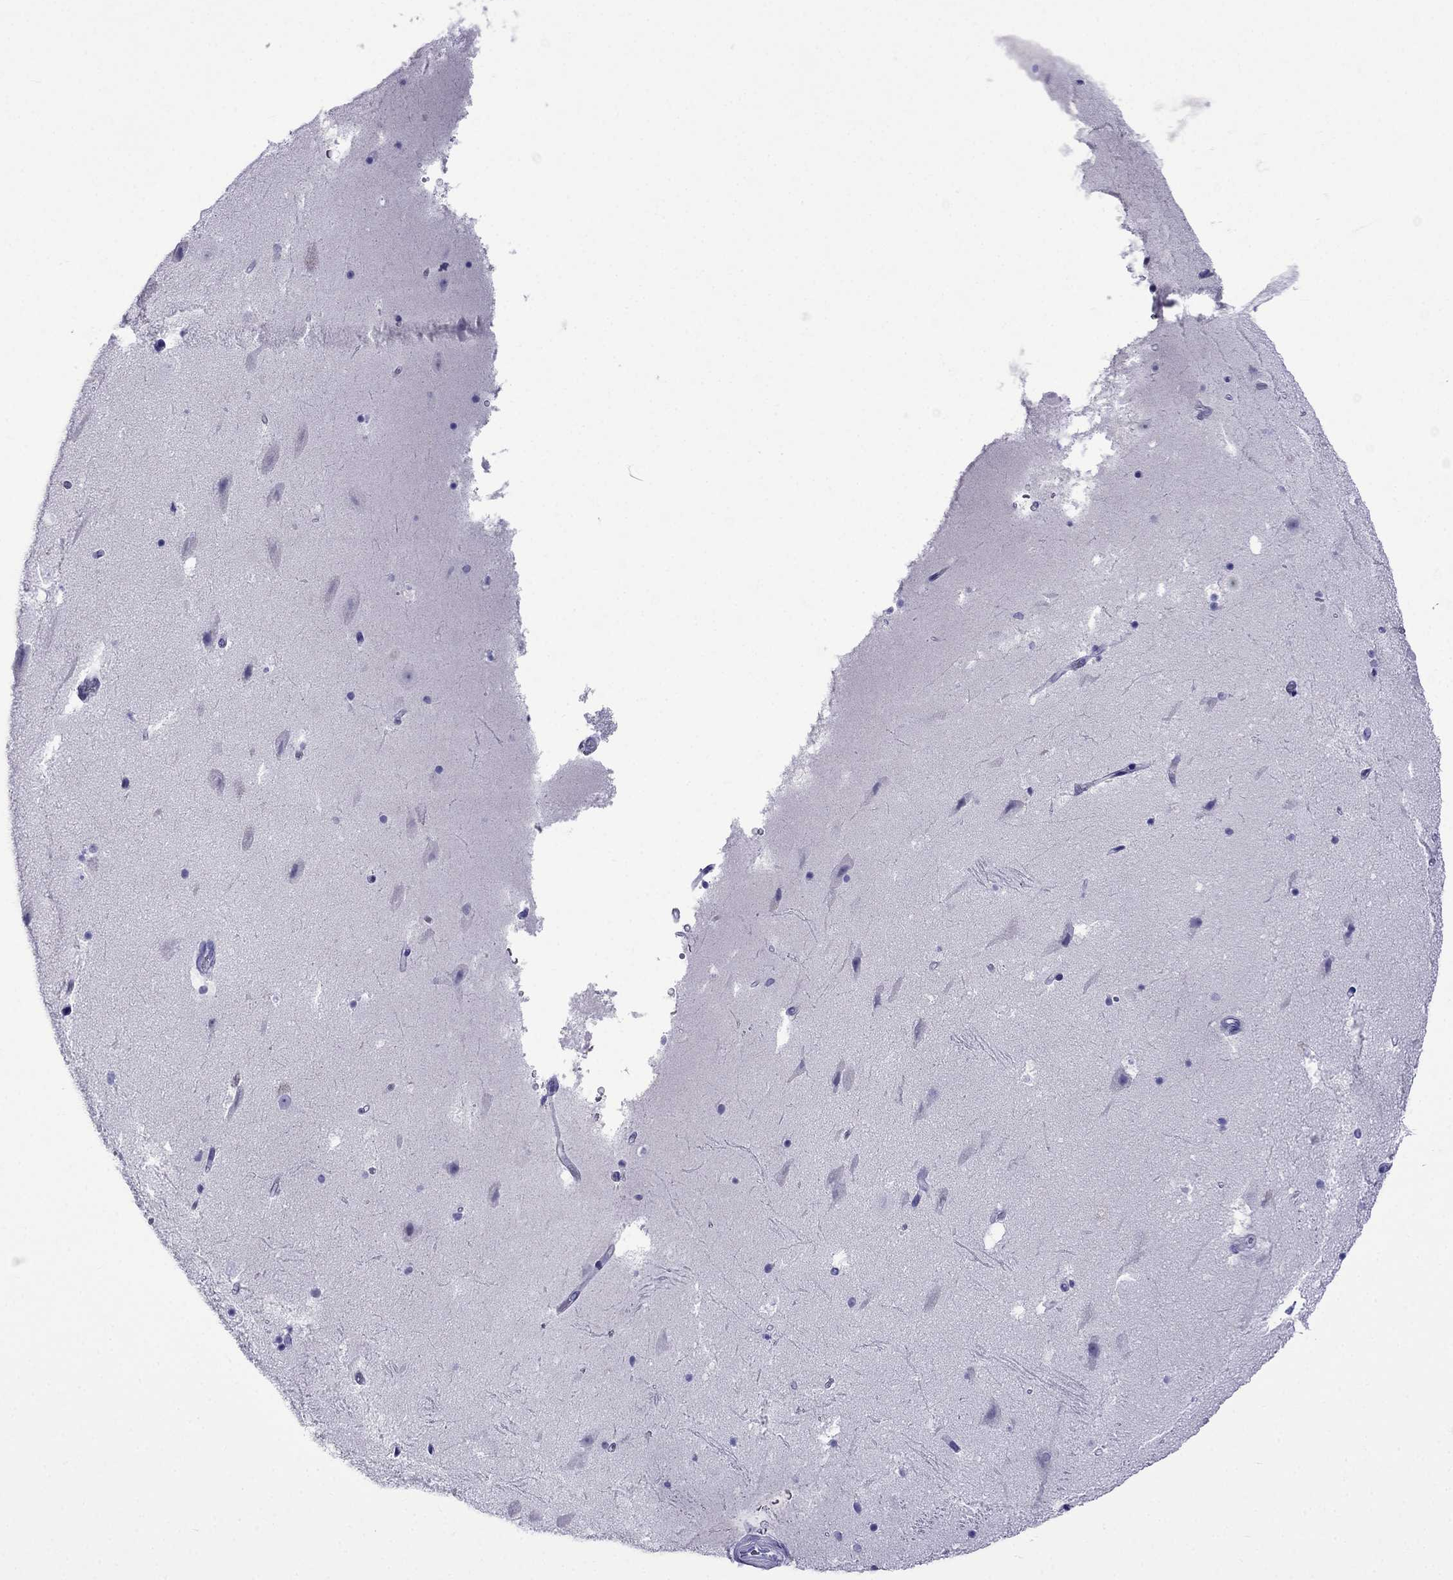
{"staining": {"intensity": "negative", "quantity": "none", "location": "none"}, "tissue": "hippocampus", "cell_type": "Glial cells", "image_type": "normal", "snomed": [{"axis": "morphology", "description": "Normal tissue, NOS"}, {"axis": "topography", "description": "Hippocampus"}], "caption": "DAB (3,3'-diaminobenzidine) immunohistochemical staining of unremarkable hippocampus displays no significant staining in glial cells.", "gene": "ARR3", "patient": {"sex": "male", "age": 51}}